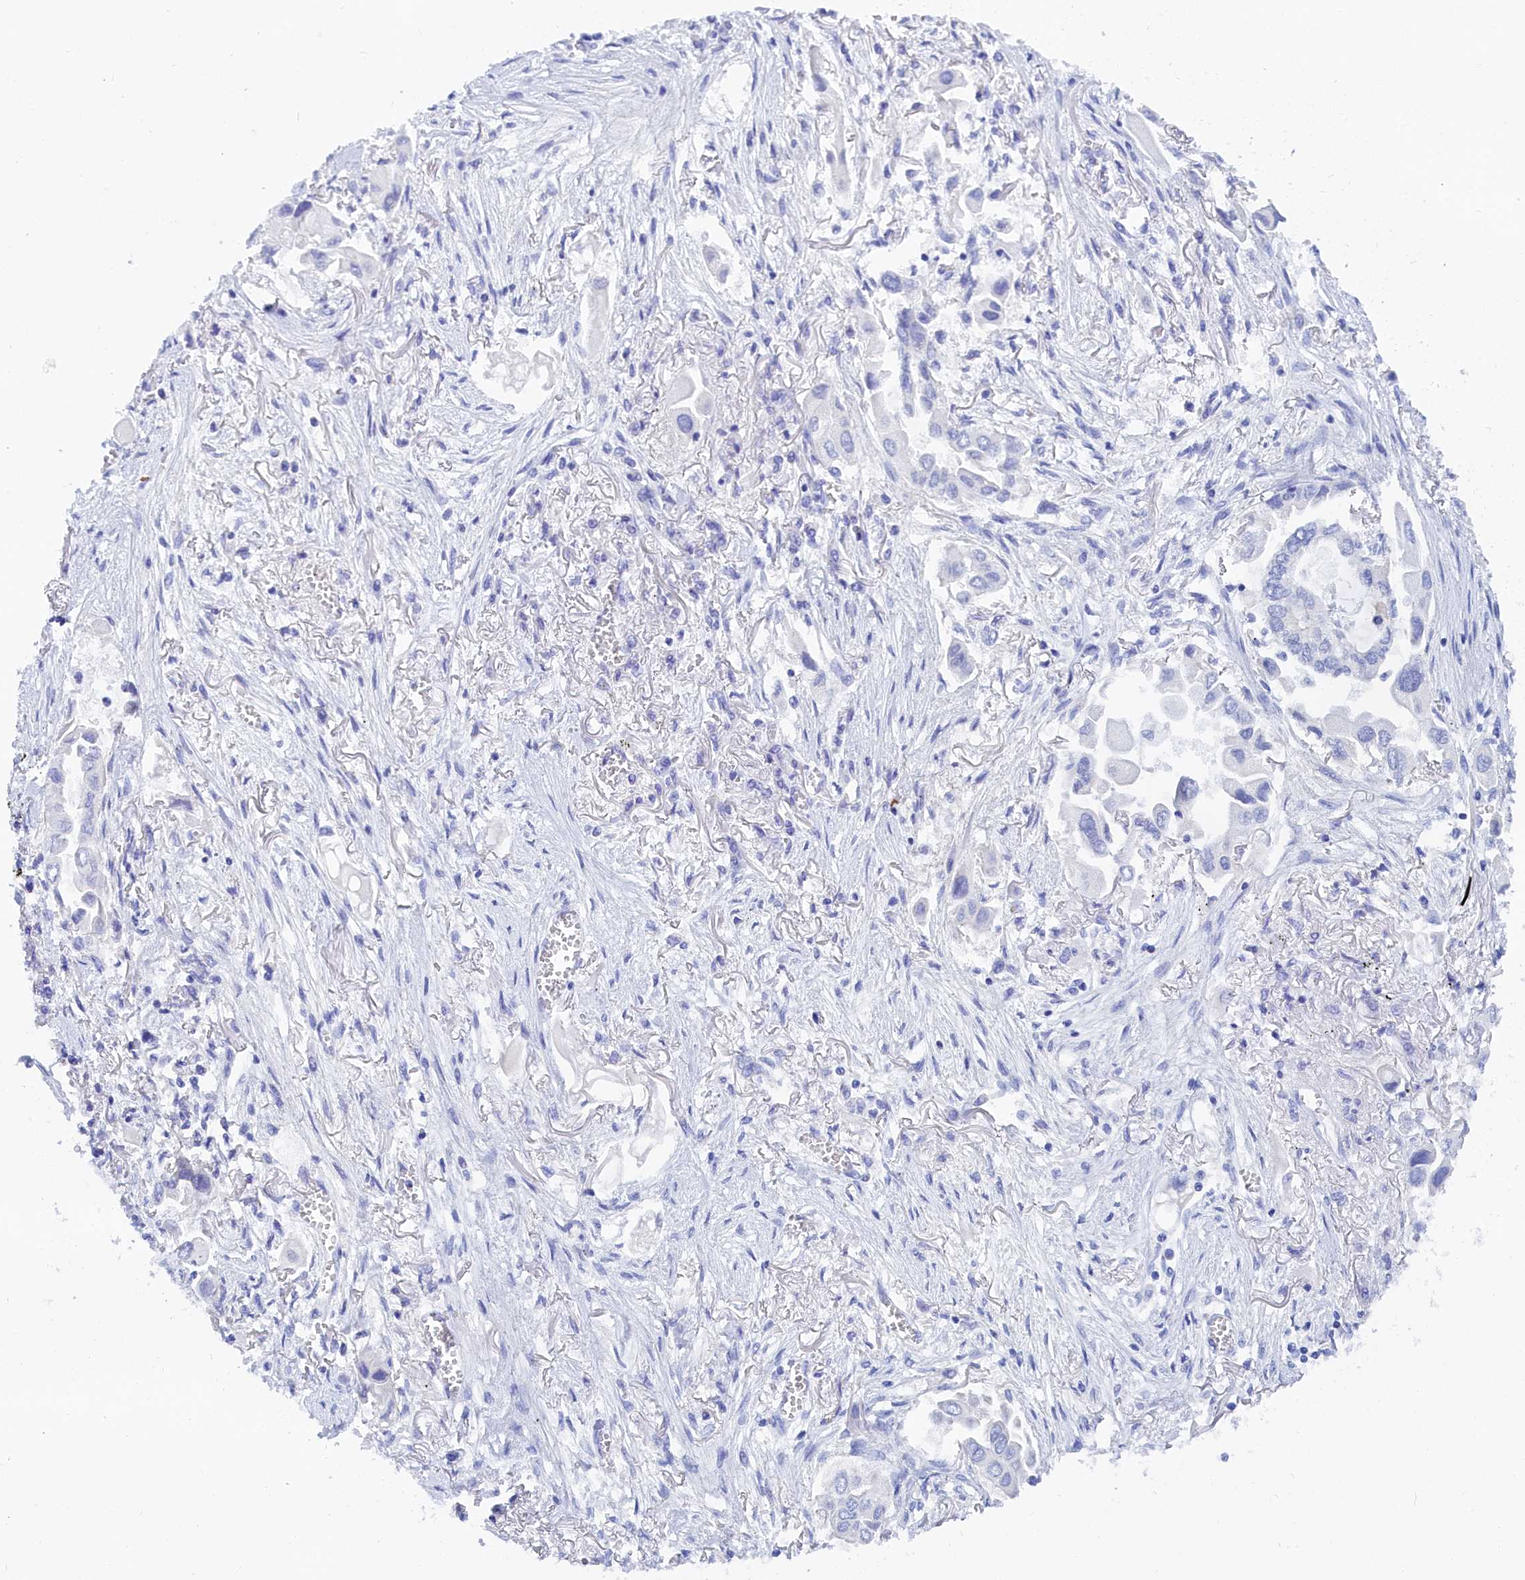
{"staining": {"intensity": "negative", "quantity": "none", "location": "none"}, "tissue": "lung cancer", "cell_type": "Tumor cells", "image_type": "cancer", "snomed": [{"axis": "morphology", "description": "Adenocarcinoma, NOS"}, {"axis": "topography", "description": "Lung"}], "caption": "This photomicrograph is of lung cancer stained with IHC to label a protein in brown with the nuclei are counter-stained blue. There is no staining in tumor cells.", "gene": "TRIM10", "patient": {"sex": "female", "age": 76}}